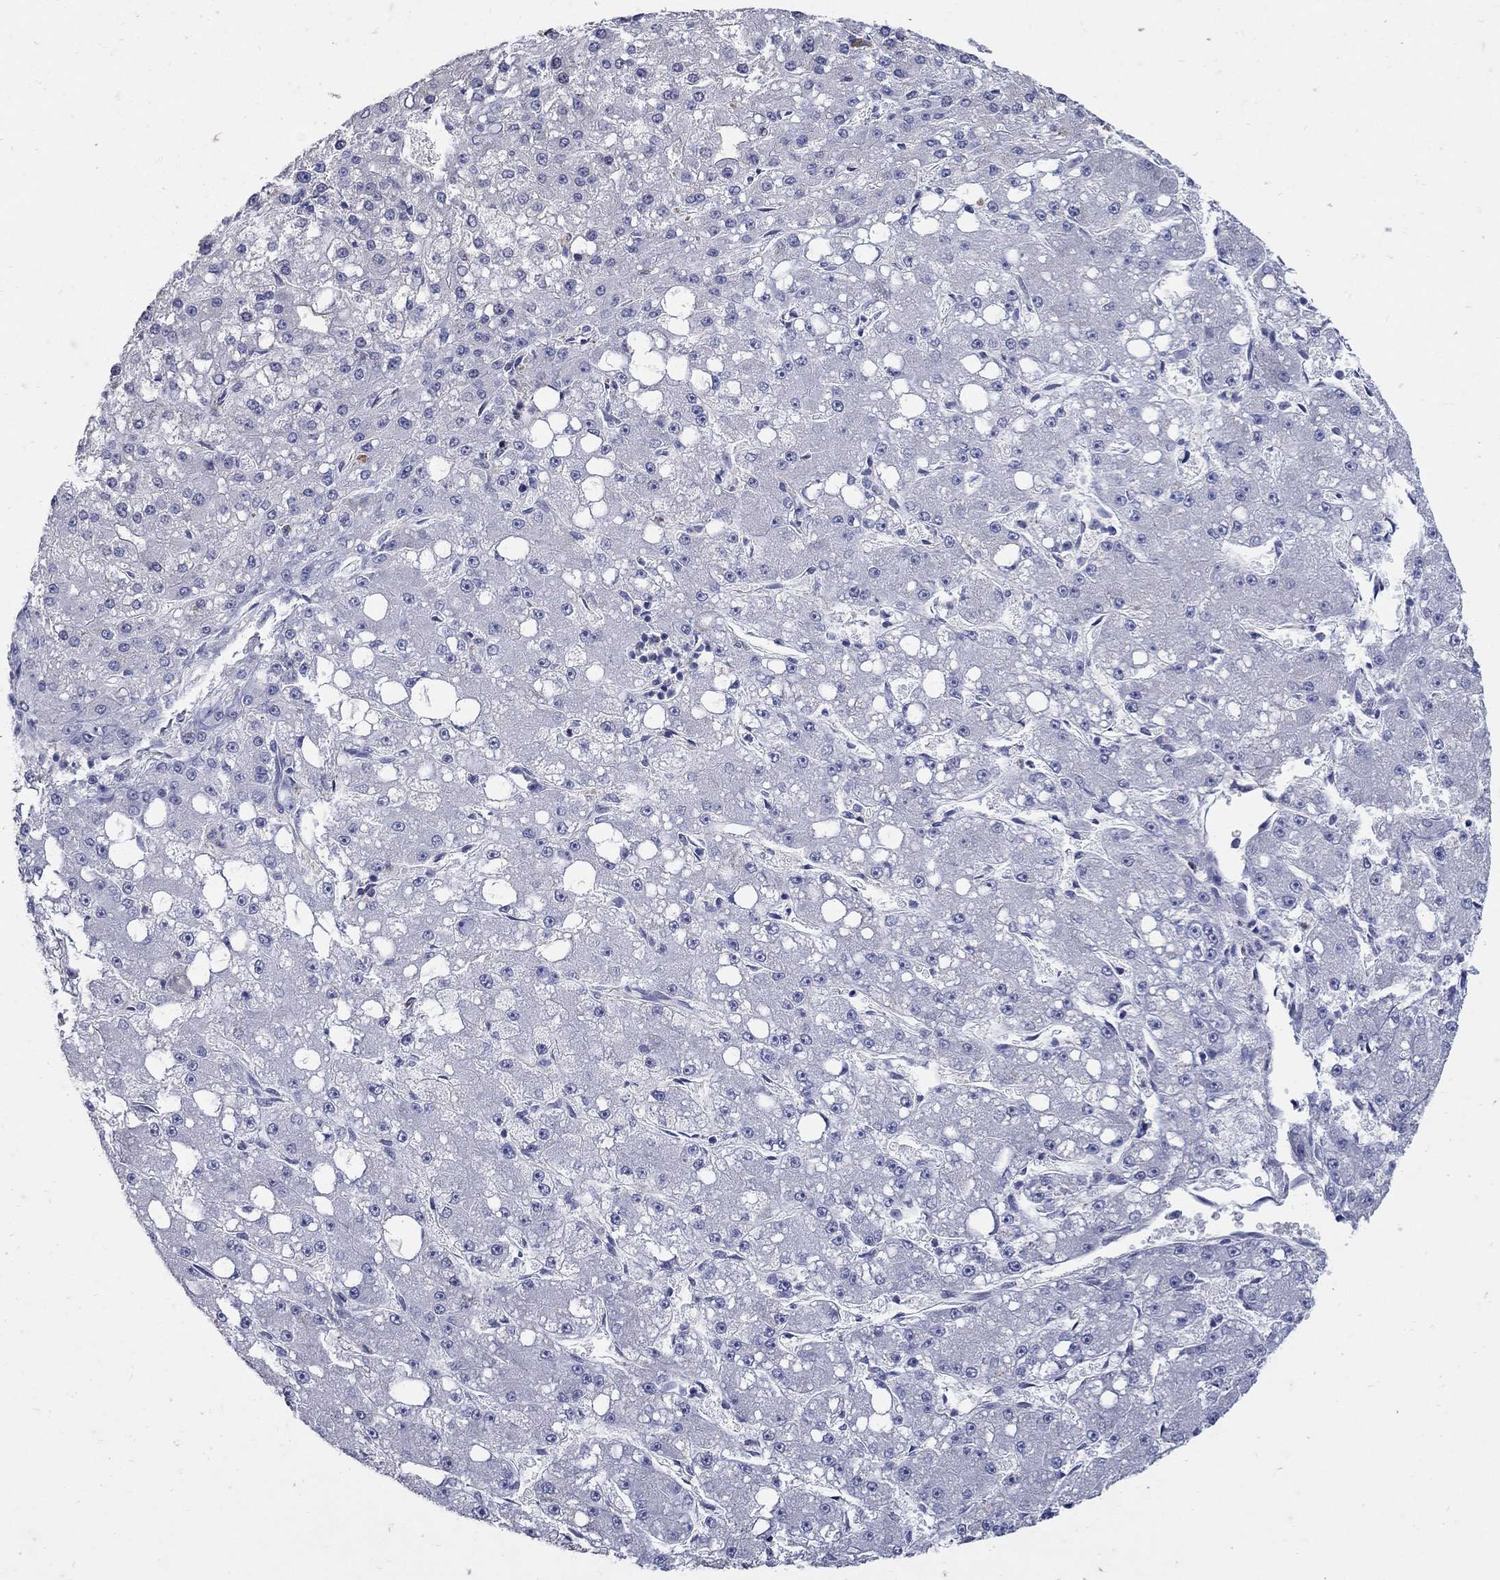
{"staining": {"intensity": "negative", "quantity": "none", "location": "none"}, "tissue": "liver cancer", "cell_type": "Tumor cells", "image_type": "cancer", "snomed": [{"axis": "morphology", "description": "Carcinoma, Hepatocellular, NOS"}, {"axis": "topography", "description": "Liver"}], "caption": "High magnification brightfield microscopy of liver cancer stained with DAB (3,3'-diaminobenzidine) (brown) and counterstained with hematoxylin (blue): tumor cells show no significant staining.", "gene": "CETN1", "patient": {"sex": "male", "age": 67}}